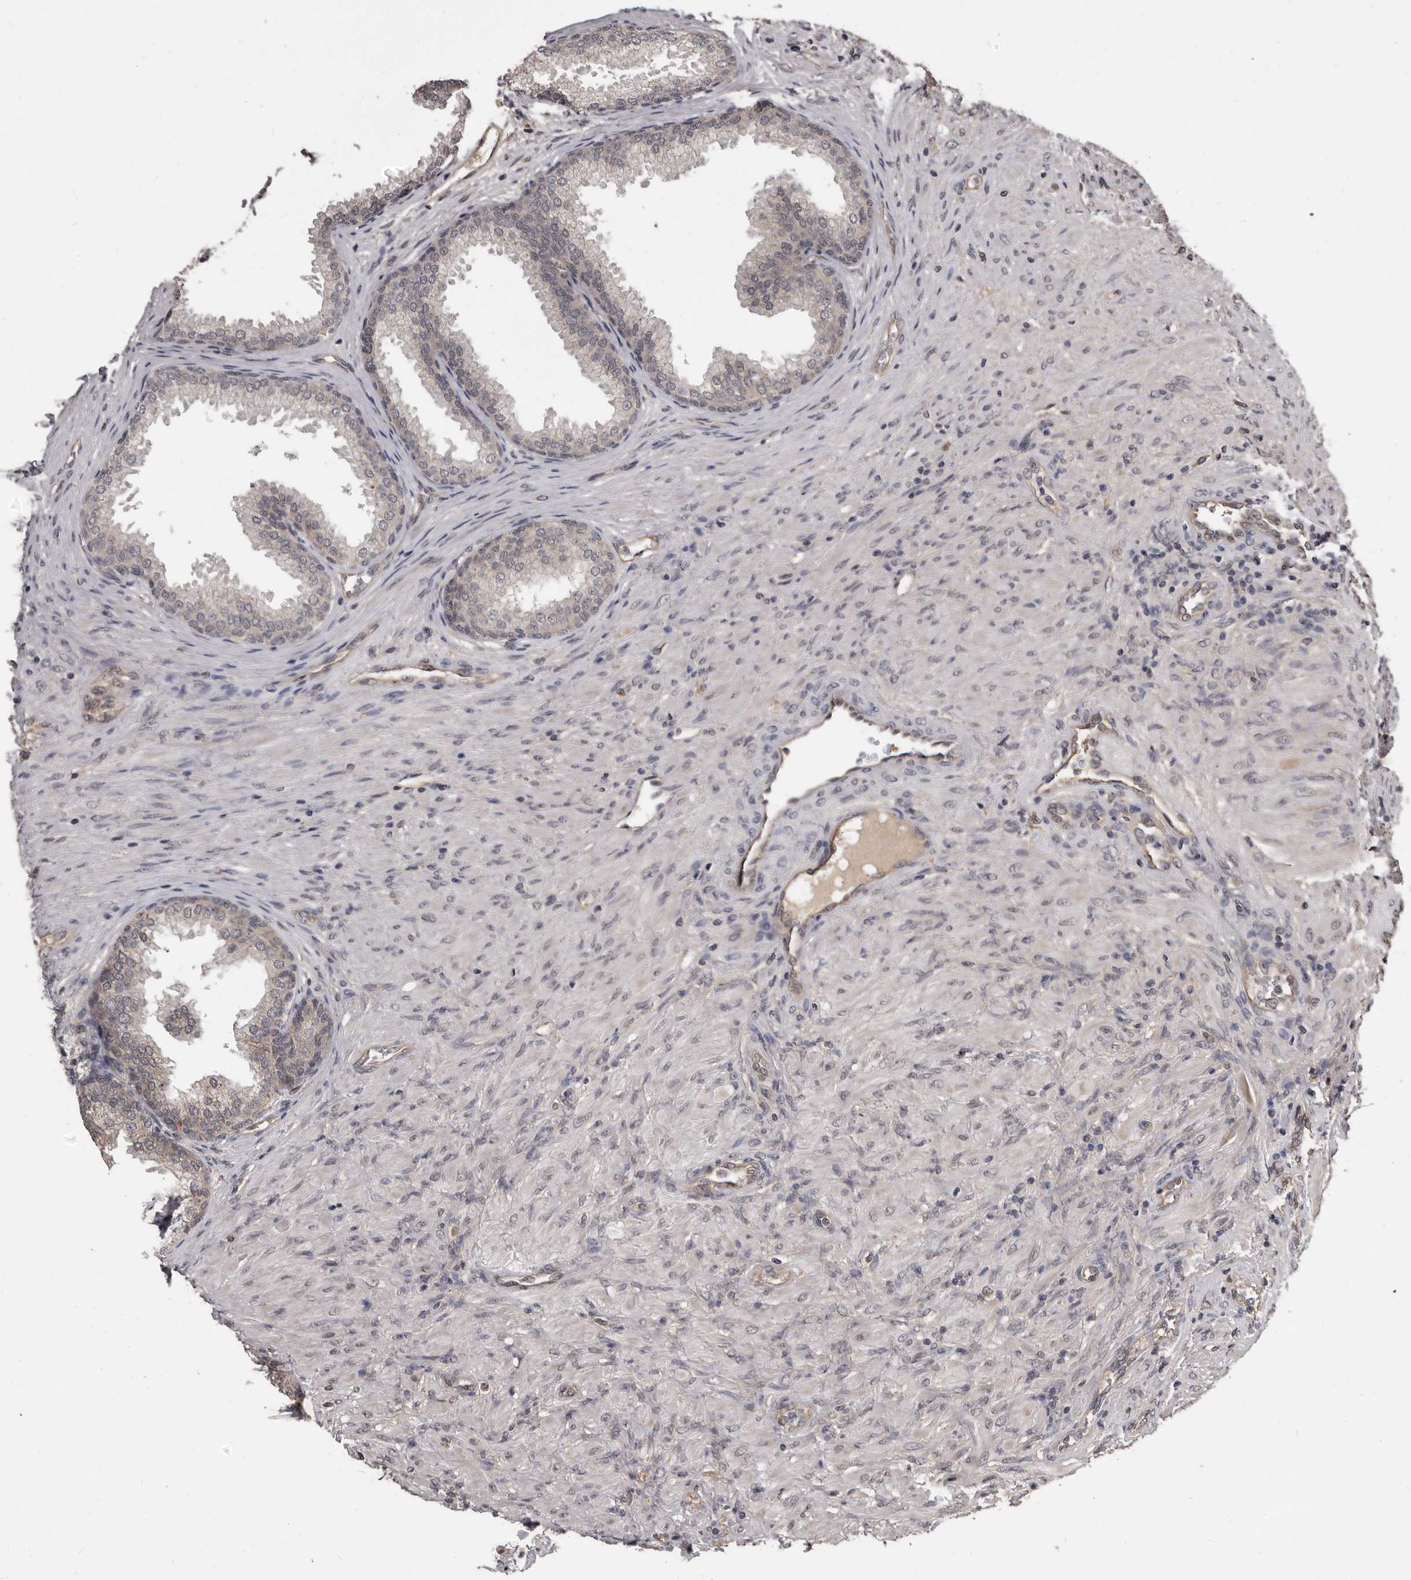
{"staining": {"intensity": "weak", "quantity": "<25%", "location": "cytoplasmic/membranous"}, "tissue": "prostate", "cell_type": "Glandular cells", "image_type": "normal", "snomed": [{"axis": "morphology", "description": "Normal tissue, NOS"}, {"axis": "topography", "description": "Prostate"}], "caption": "Micrograph shows no significant protein positivity in glandular cells of normal prostate. The staining is performed using DAB (3,3'-diaminobenzidine) brown chromogen with nuclei counter-stained in using hematoxylin.", "gene": "AHR", "patient": {"sex": "male", "age": 76}}